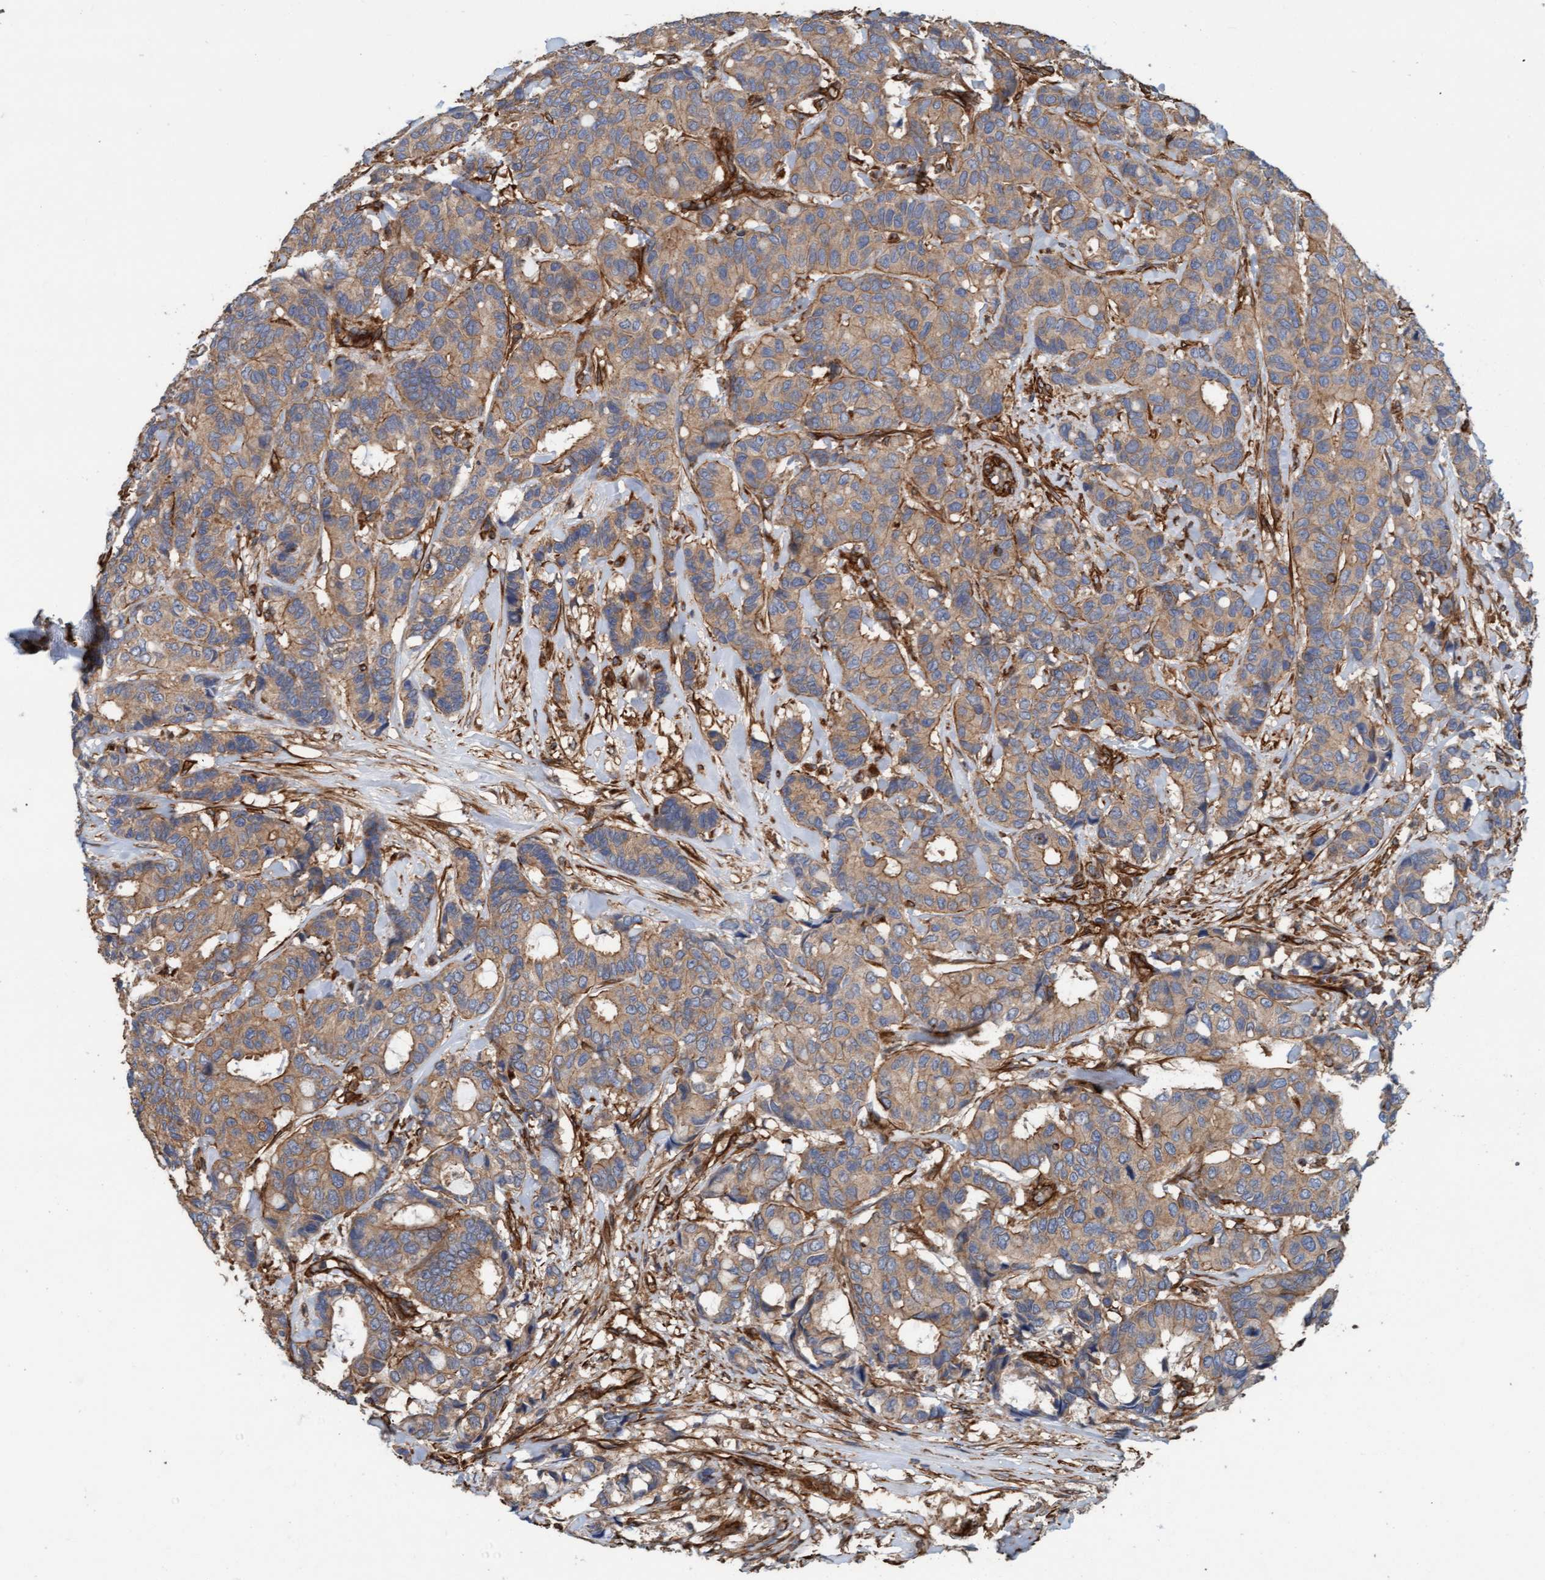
{"staining": {"intensity": "moderate", "quantity": ">75%", "location": "cytoplasmic/membranous"}, "tissue": "breast cancer", "cell_type": "Tumor cells", "image_type": "cancer", "snomed": [{"axis": "morphology", "description": "Duct carcinoma"}, {"axis": "topography", "description": "Breast"}], "caption": "Protein expression analysis of breast cancer shows moderate cytoplasmic/membranous staining in approximately >75% of tumor cells. (DAB (3,3'-diaminobenzidine) IHC with brightfield microscopy, high magnification).", "gene": "STXBP4", "patient": {"sex": "female", "age": 87}}